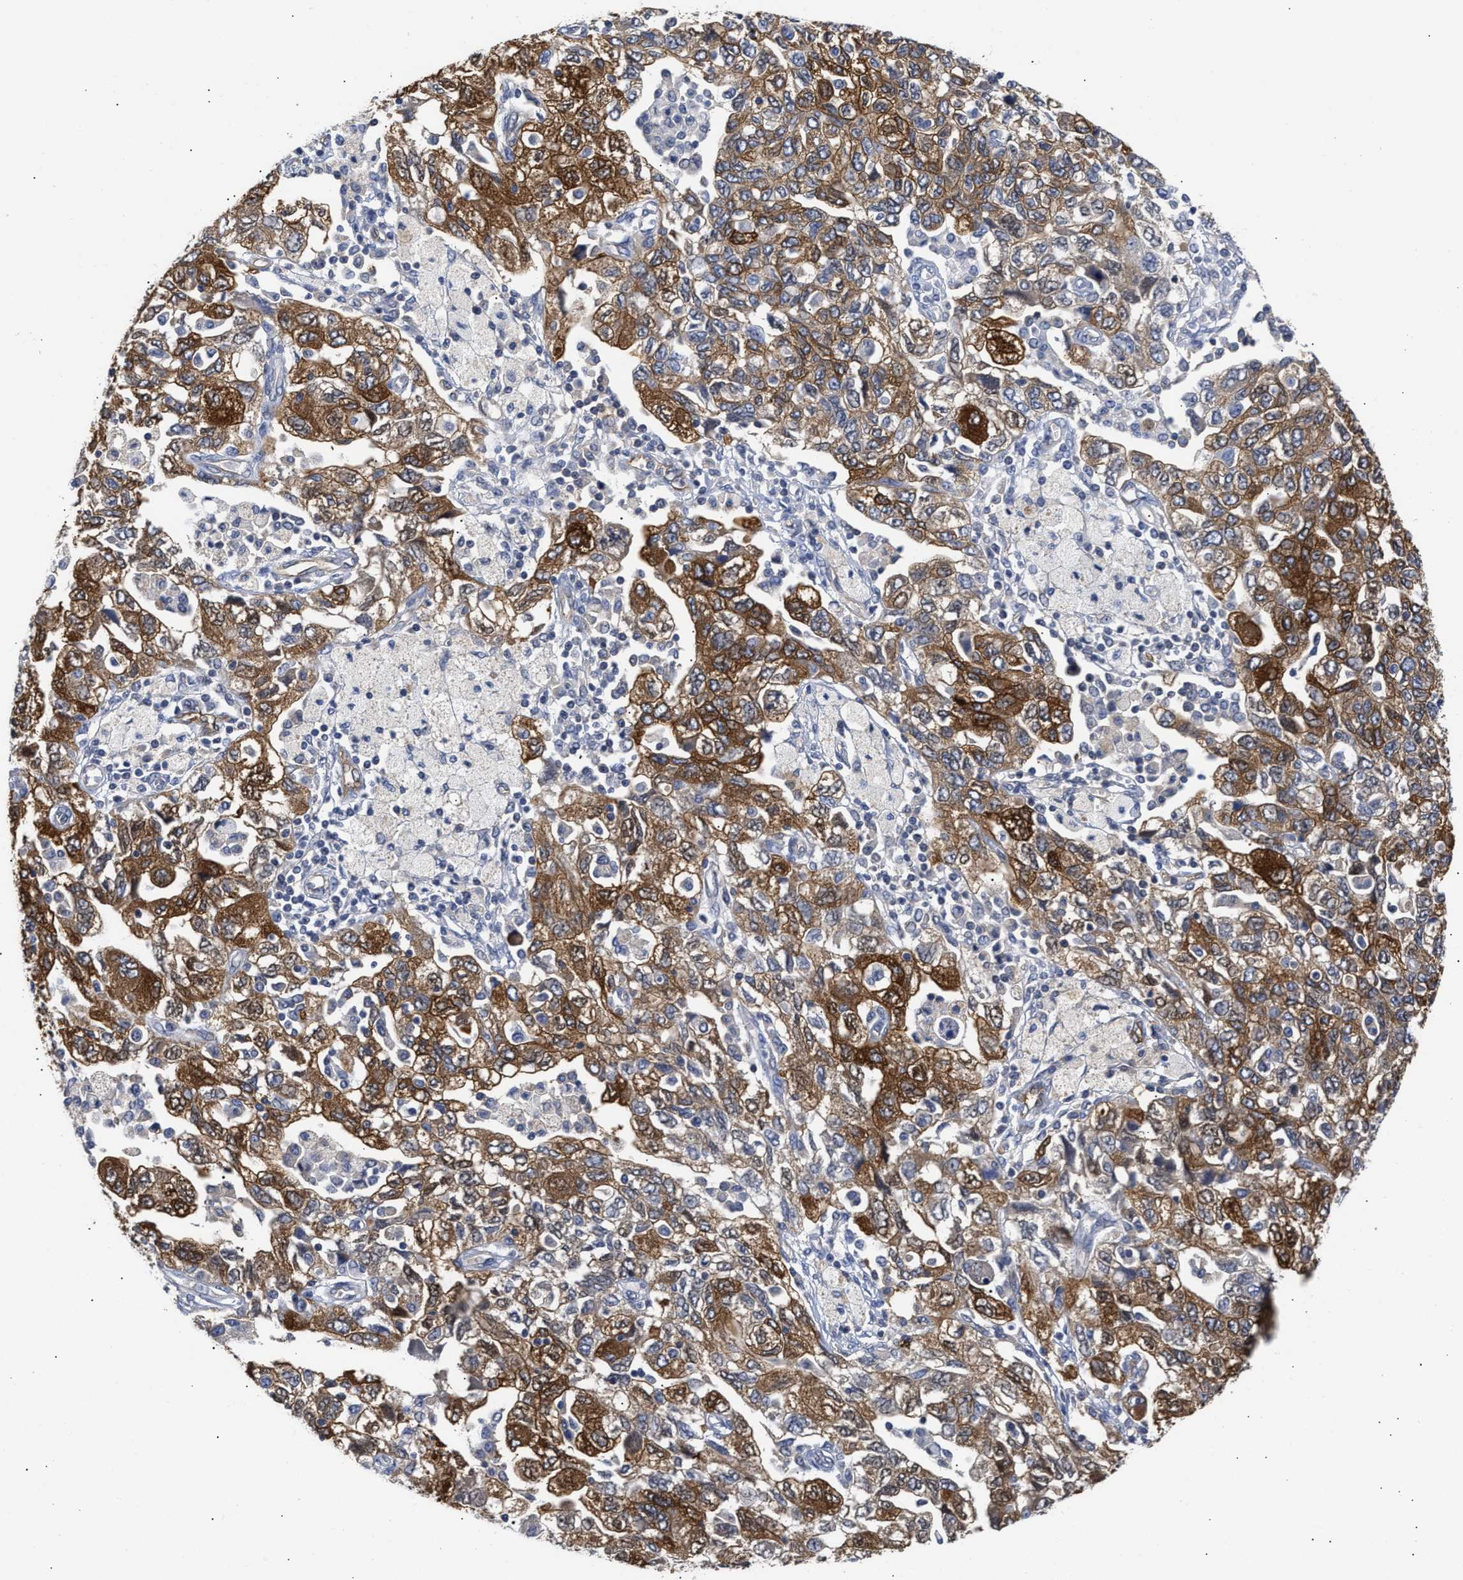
{"staining": {"intensity": "strong", "quantity": ">75%", "location": "cytoplasmic/membranous"}, "tissue": "ovarian cancer", "cell_type": "Tumor cells", "image_type": "cancer", "snomed": [{"axis": "morphology", "description": "Carcinoma, NOS"}, {"axis": "morphology", "description": "Cystadenocarcinoma, serous, NOS"}, {"axis": "topography", "description": "Ovary"}], "caption": "Immunohistochemical staining of human ovarian carcinoma reveals strong cytoplasmic/membranous protein staining in about >75% of tumor cells.", "gene": "AHNAK2", "patient": {"sex": "female", "age": 69}}